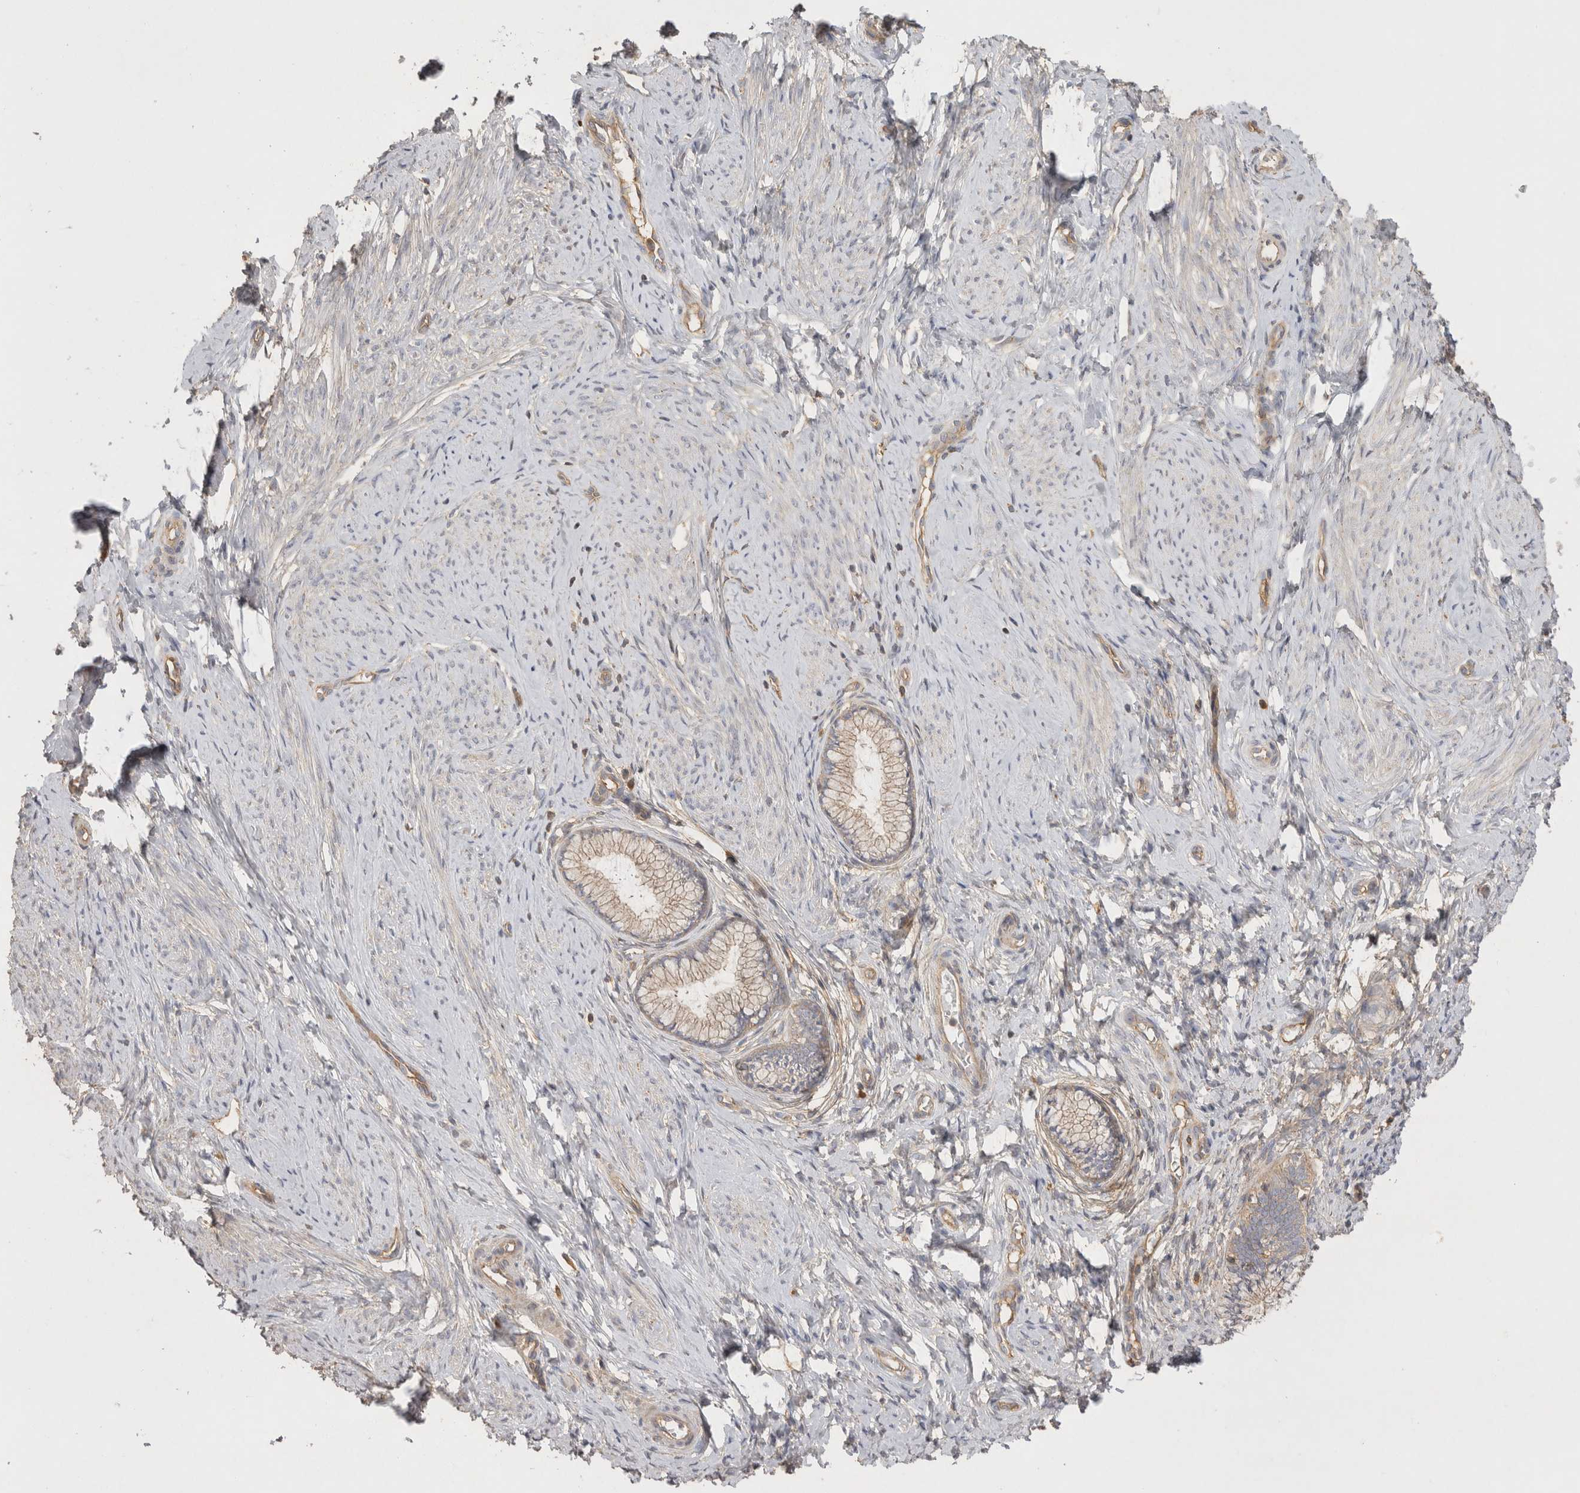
{"staining": {"intensity": "moderate", "quantity": "<25%", "location": "cytoplasmic/membranous"}, "tissue": "cervix", "cell_type": "Glandular cells", "image_type": "normal", "snomed": [{"axis": "morphology", "description": "Normal tissue, NOS"}, {"axis": "topography", "description": "Cervix"}], "caption": "The image displays a brown stain indicating the presence of a protein in the cytoplasmic/membranous of glandular cells in cervix.", "gene": "CHMP6", "patient": {"sex": "female", "age": 36}}